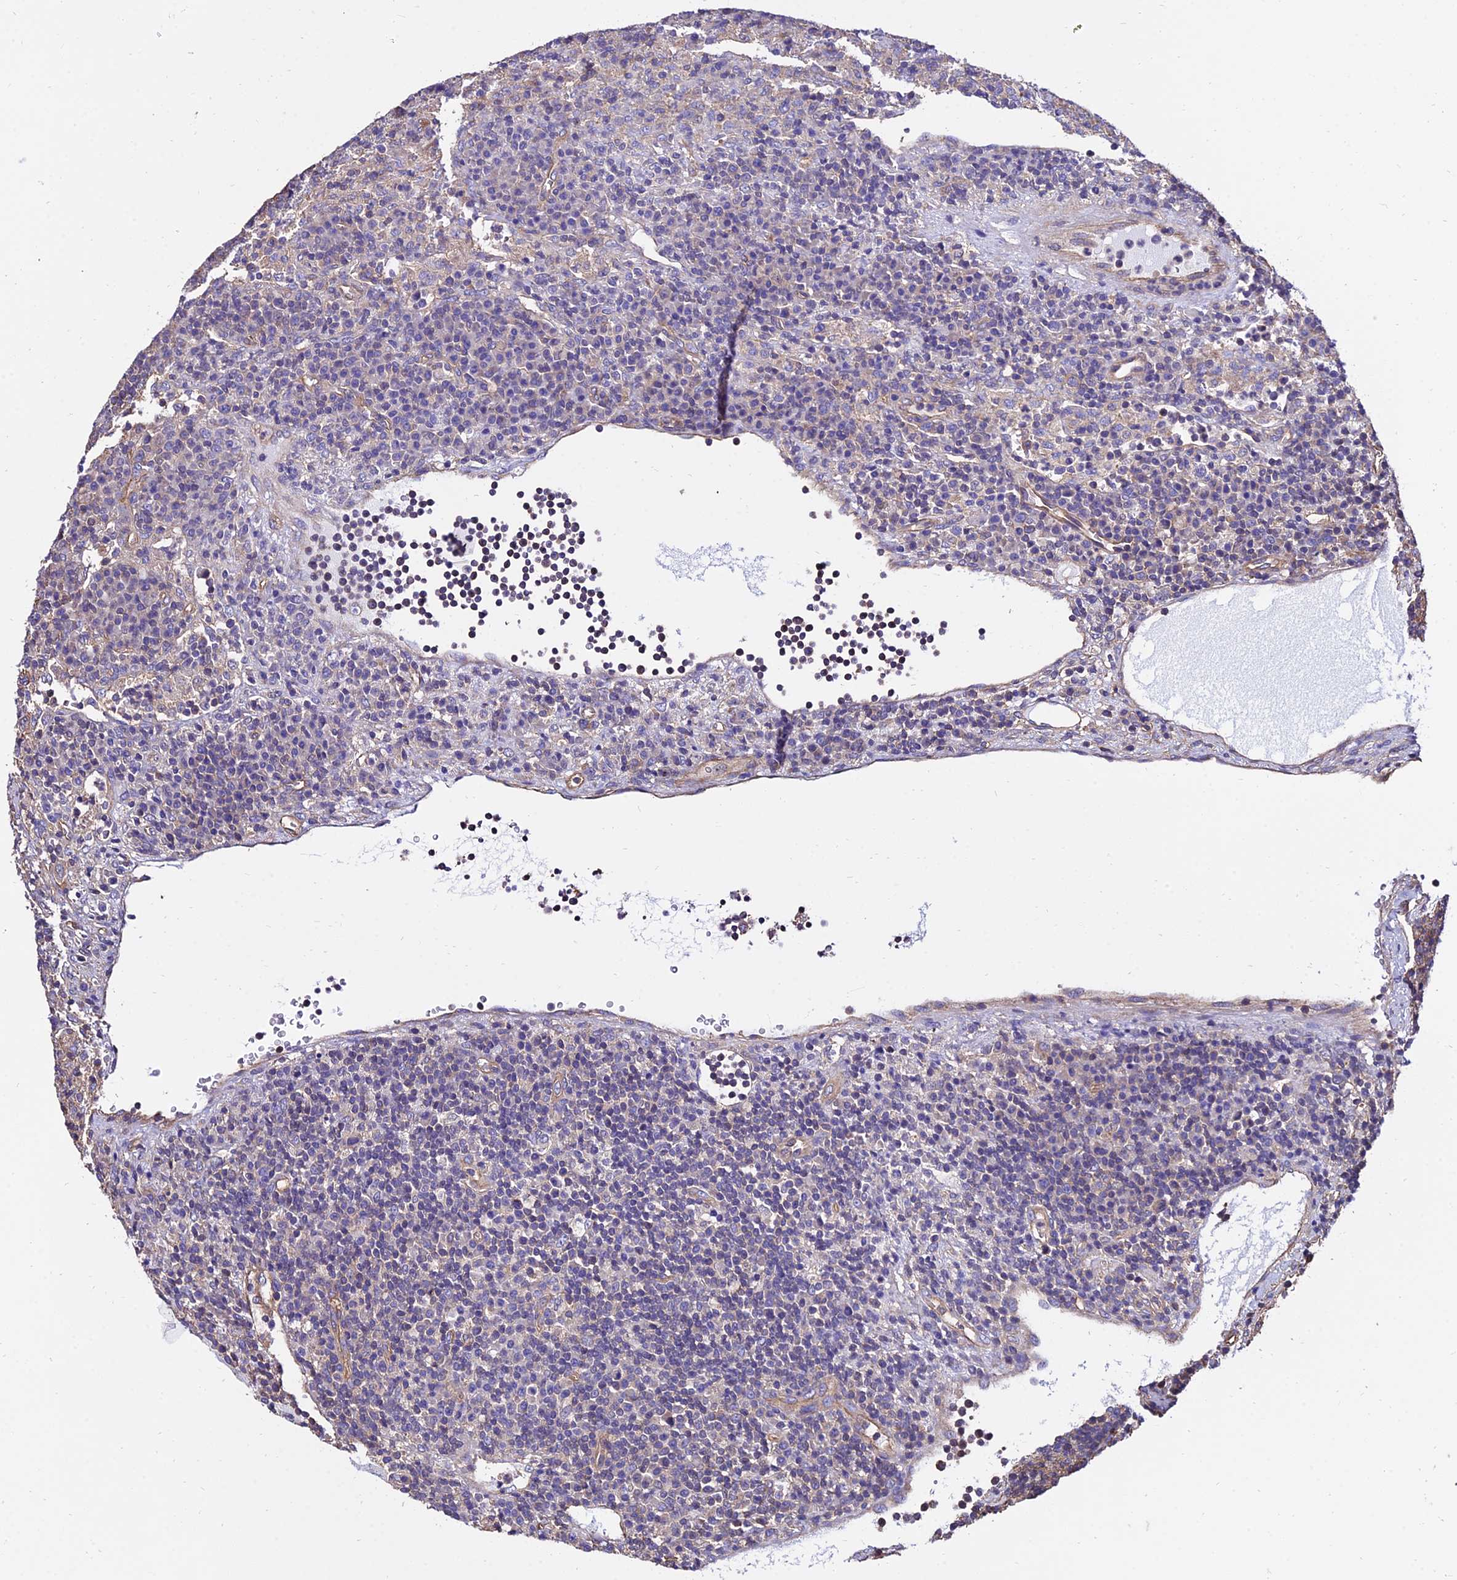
{"staining": {"intensity": "negative", "quantity": "none", "location": "none"}, "tissue": "lymph node", "cell_type": "Non-germinal center cells", "image_type": "normal", "snomed": [{"axis": "morphology", "description": "Normal tissue, NOS"}, {"axis": "topography", "description": "Lymph node"}], "caption": "Lymph node stained for a protein using IHC shows no expression non-germinal center cells.", "gene": "CALM1", "patient": {"sex": "female", "age": 70}}